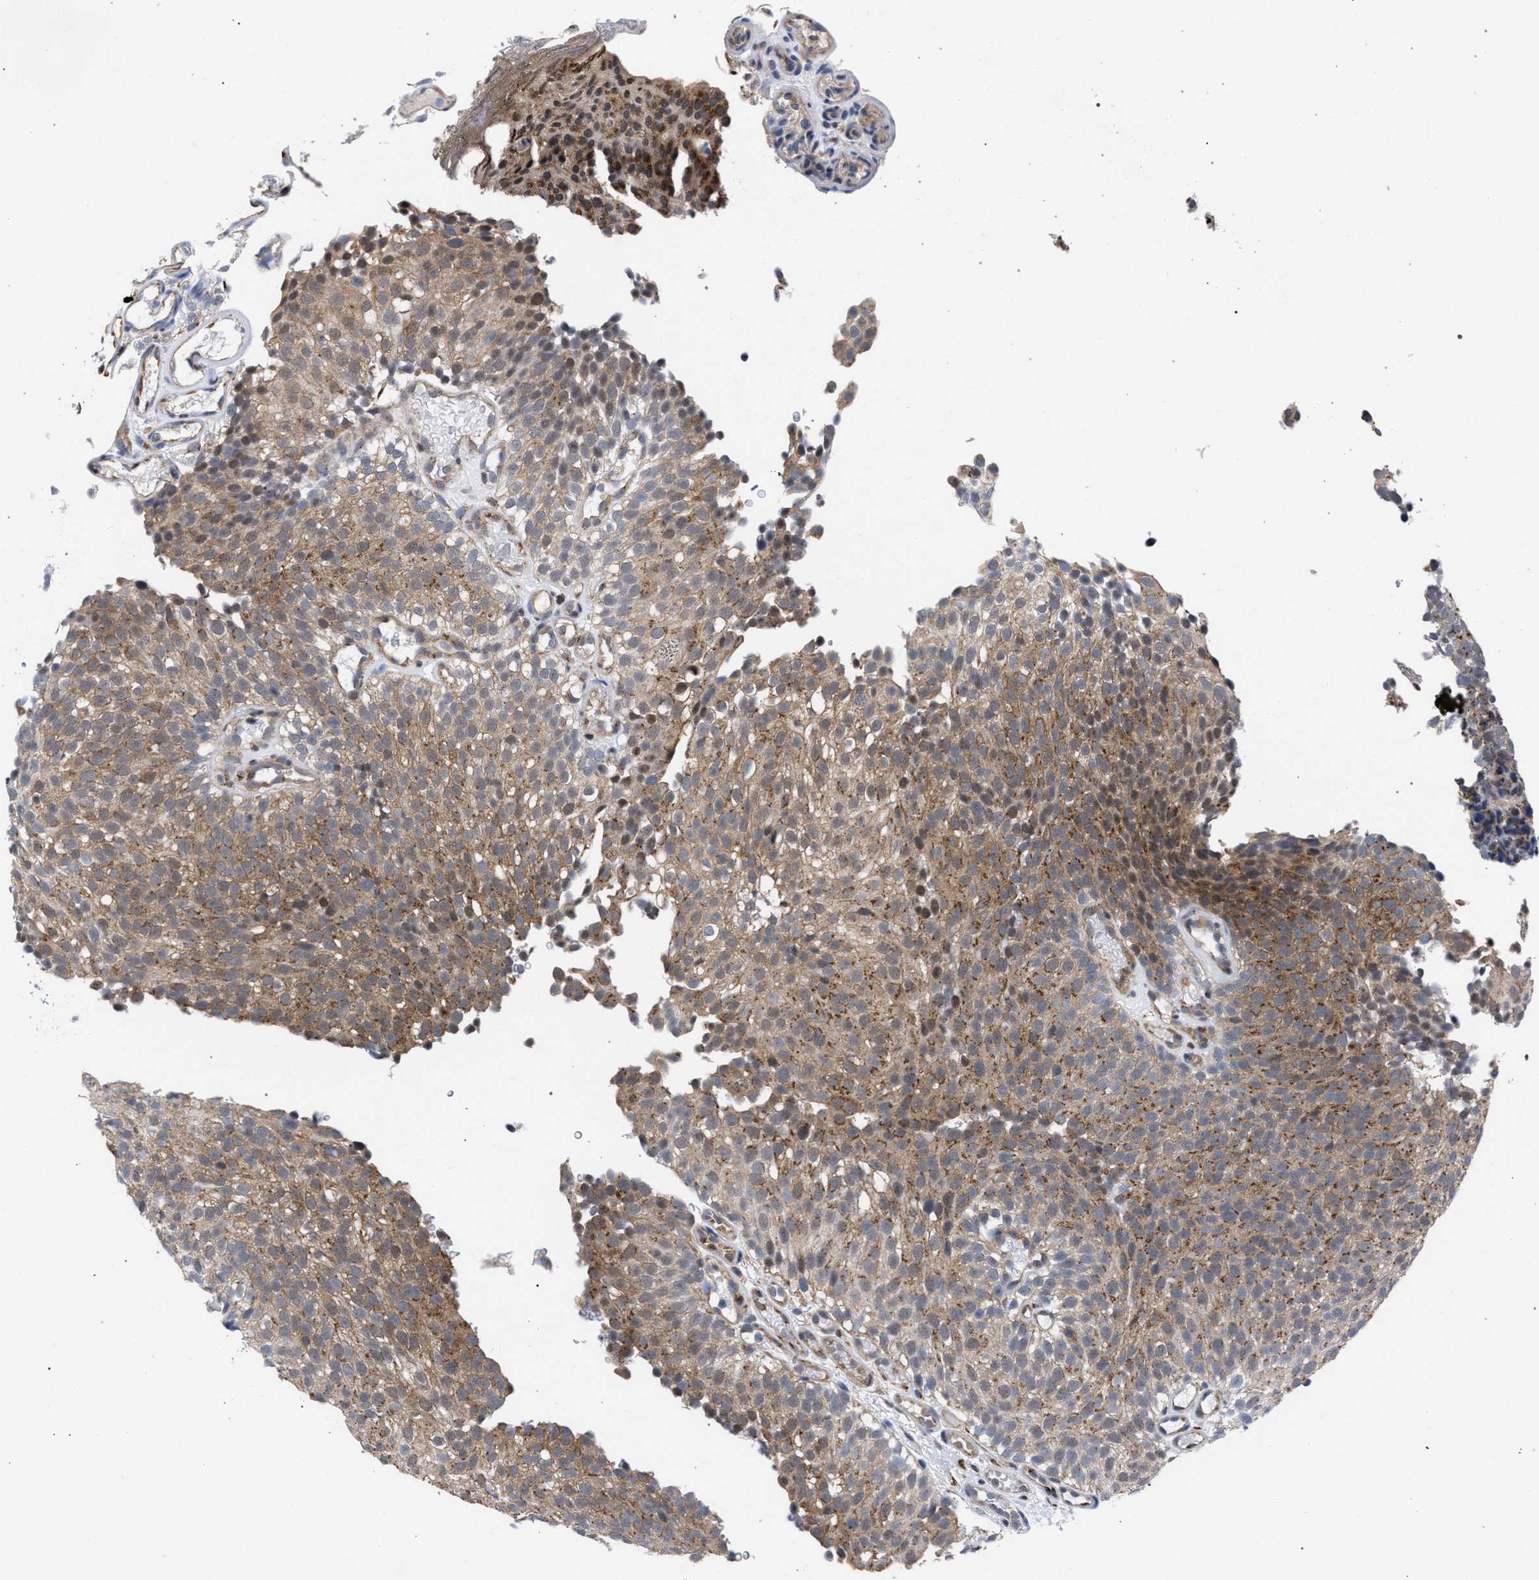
{"staining": {"intensity": "moderate", "quantity": ">75%", "location": "cytoplasmic/membranous"}, "tissue": "urothelial cancer", "cell_type": "Tumor cells", "image_type": "cancer", "snomed": [{"axis": "morphology", "description": "Urothelial carcinoma, Low grade"}, {"axis": "topography", "description": "Urinary bladder"}], "caption": "Tumor cells reveal medium levels of moderate cytoplasmic/membranous positivity in about >75% of cells in urothelial cancer.", "gene": "GOLGA2", "patient": {"sex": "male", "age": 78}}